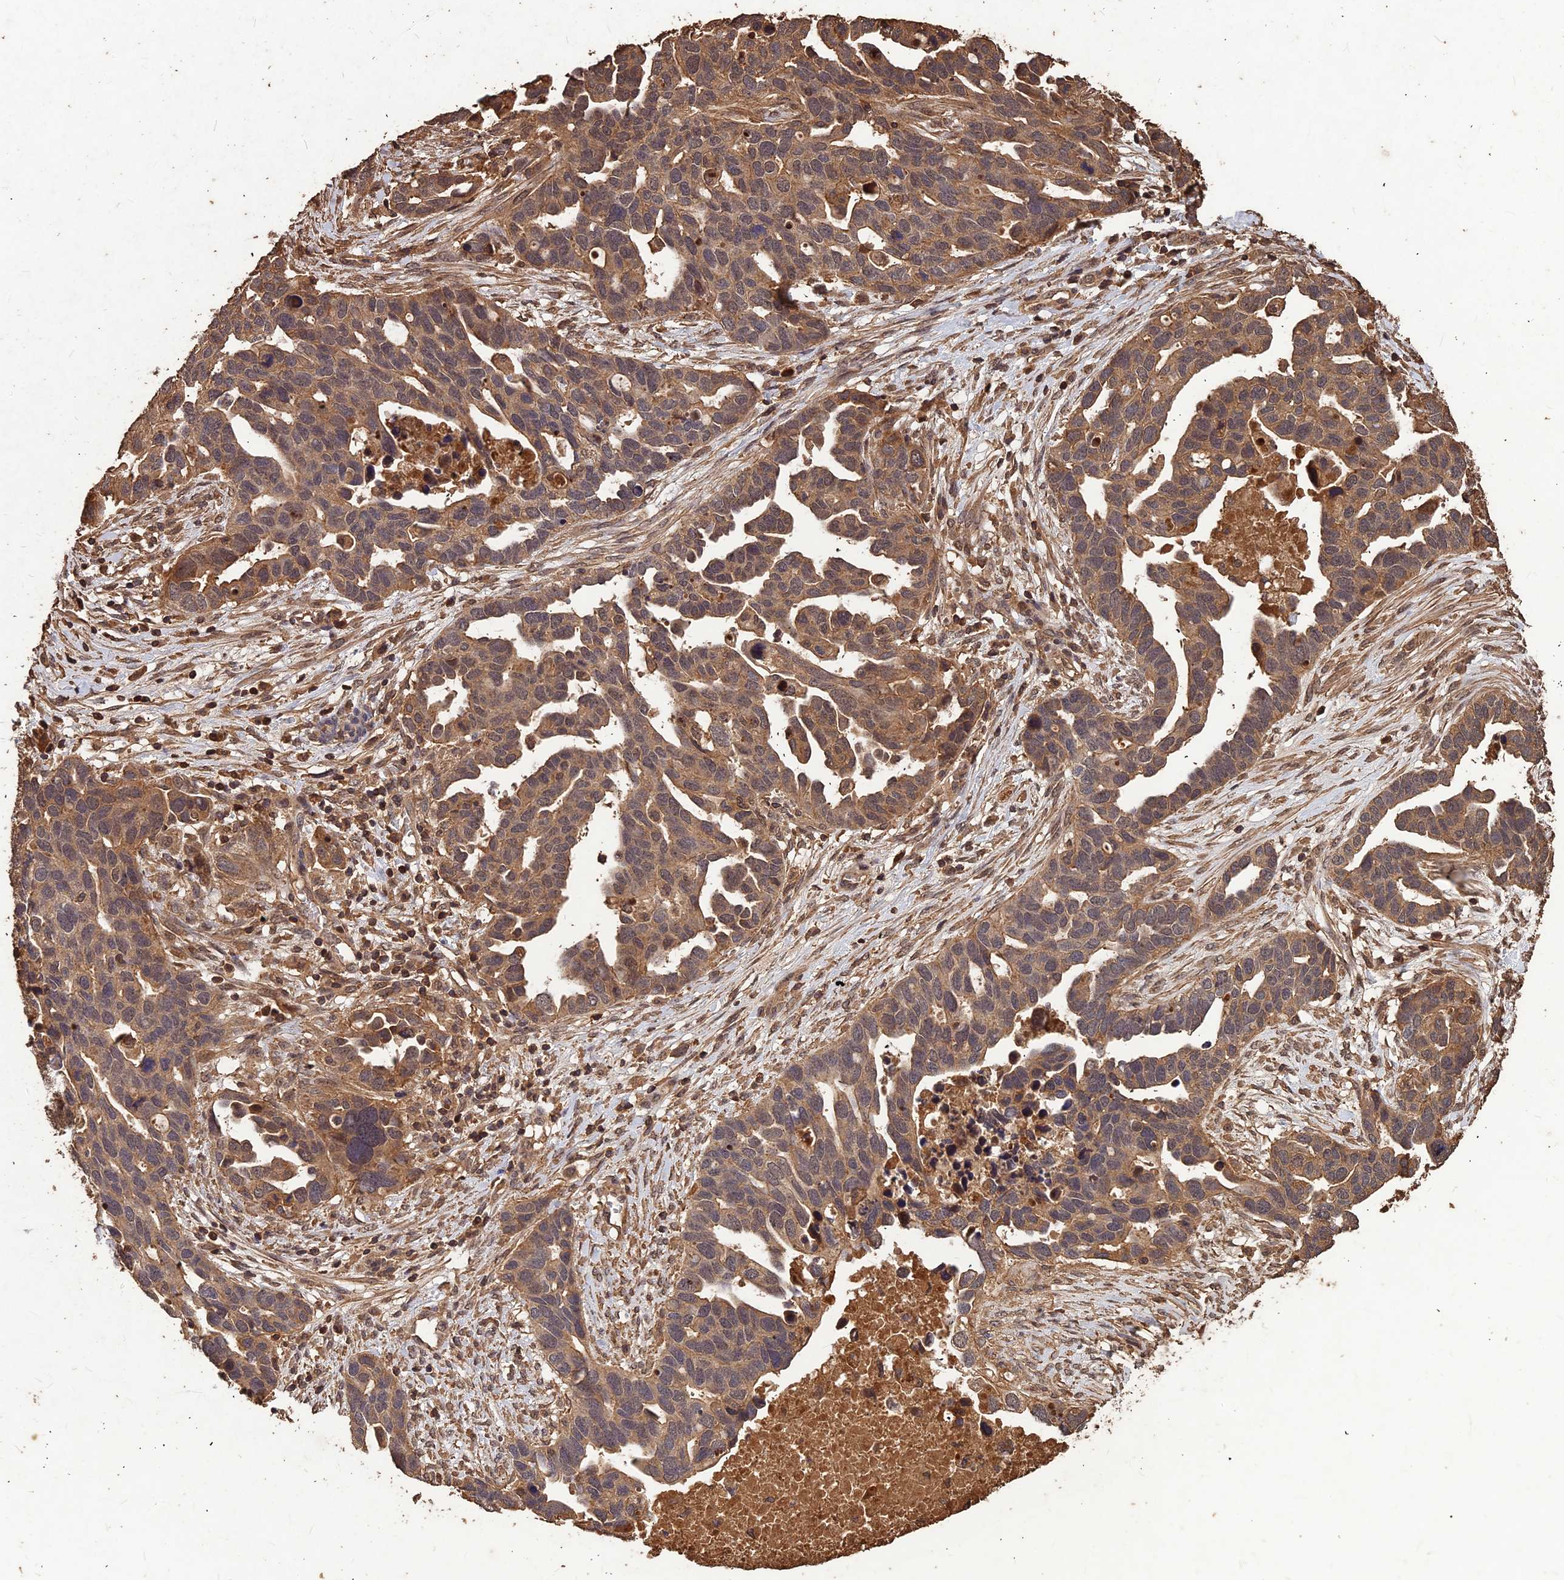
{"staining": {"intensity": "moderate", "quantity": ">75%", "location": "cytoplasmic/membranous"}, "tissue": "ovarian cancer", "cell_type": "Tumor cells", "image_type": "cancer", "snomed": [{"axis": "morphology", "description": "Cystadenocarcinoma, serous, NOS"}, {"axis": "topography", "description": "Ovary"}], "caption": "This is a photomicrograph of immunohistochemistry staining of ovarian cancer (serous cystadenocarcinoma), which shows moderate expression in the cytoplasmic/membranous of tumor cells.", "gene": "SYMPK", "patient": {"sex": "female", "age": 54}}